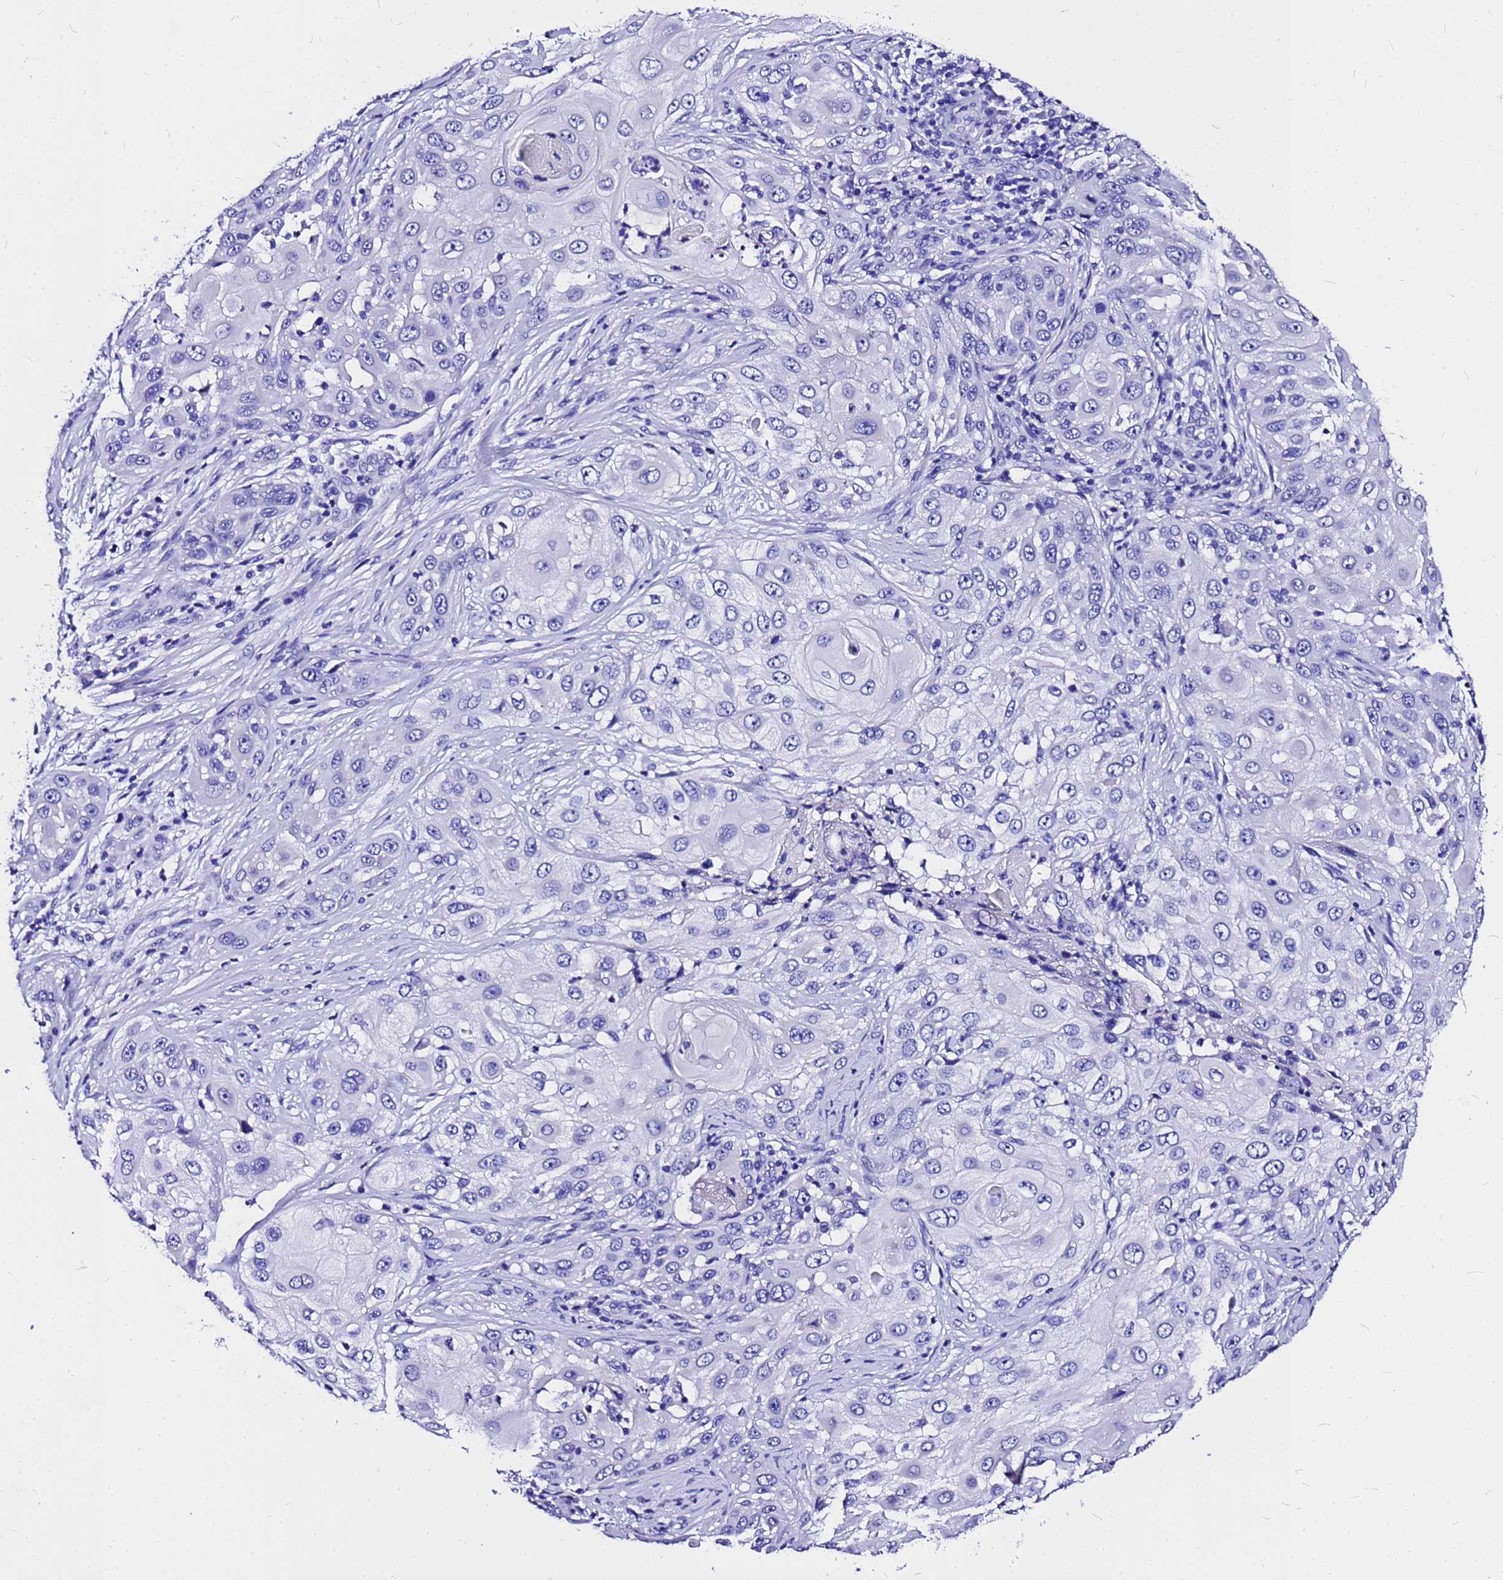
{"staining": {"intensity": "negative", "quantity": "none", "location": "none"}, "tissue": "skin cancer", "cell_type": "Tumor cells", "image_type": "cancer", "snomed": [{"axis": "morphology", "description": "Squamous cell carcinoma, NOS"}, {"axis": "topography", "description": "Skin"}], "caption": "The image exhibits no staining of tumor cells in squamous cell carcinoma (skin). Nuclei are stained in blue.", "gene": "HERC4", "patient": {"sex": "female", "age": 44}}